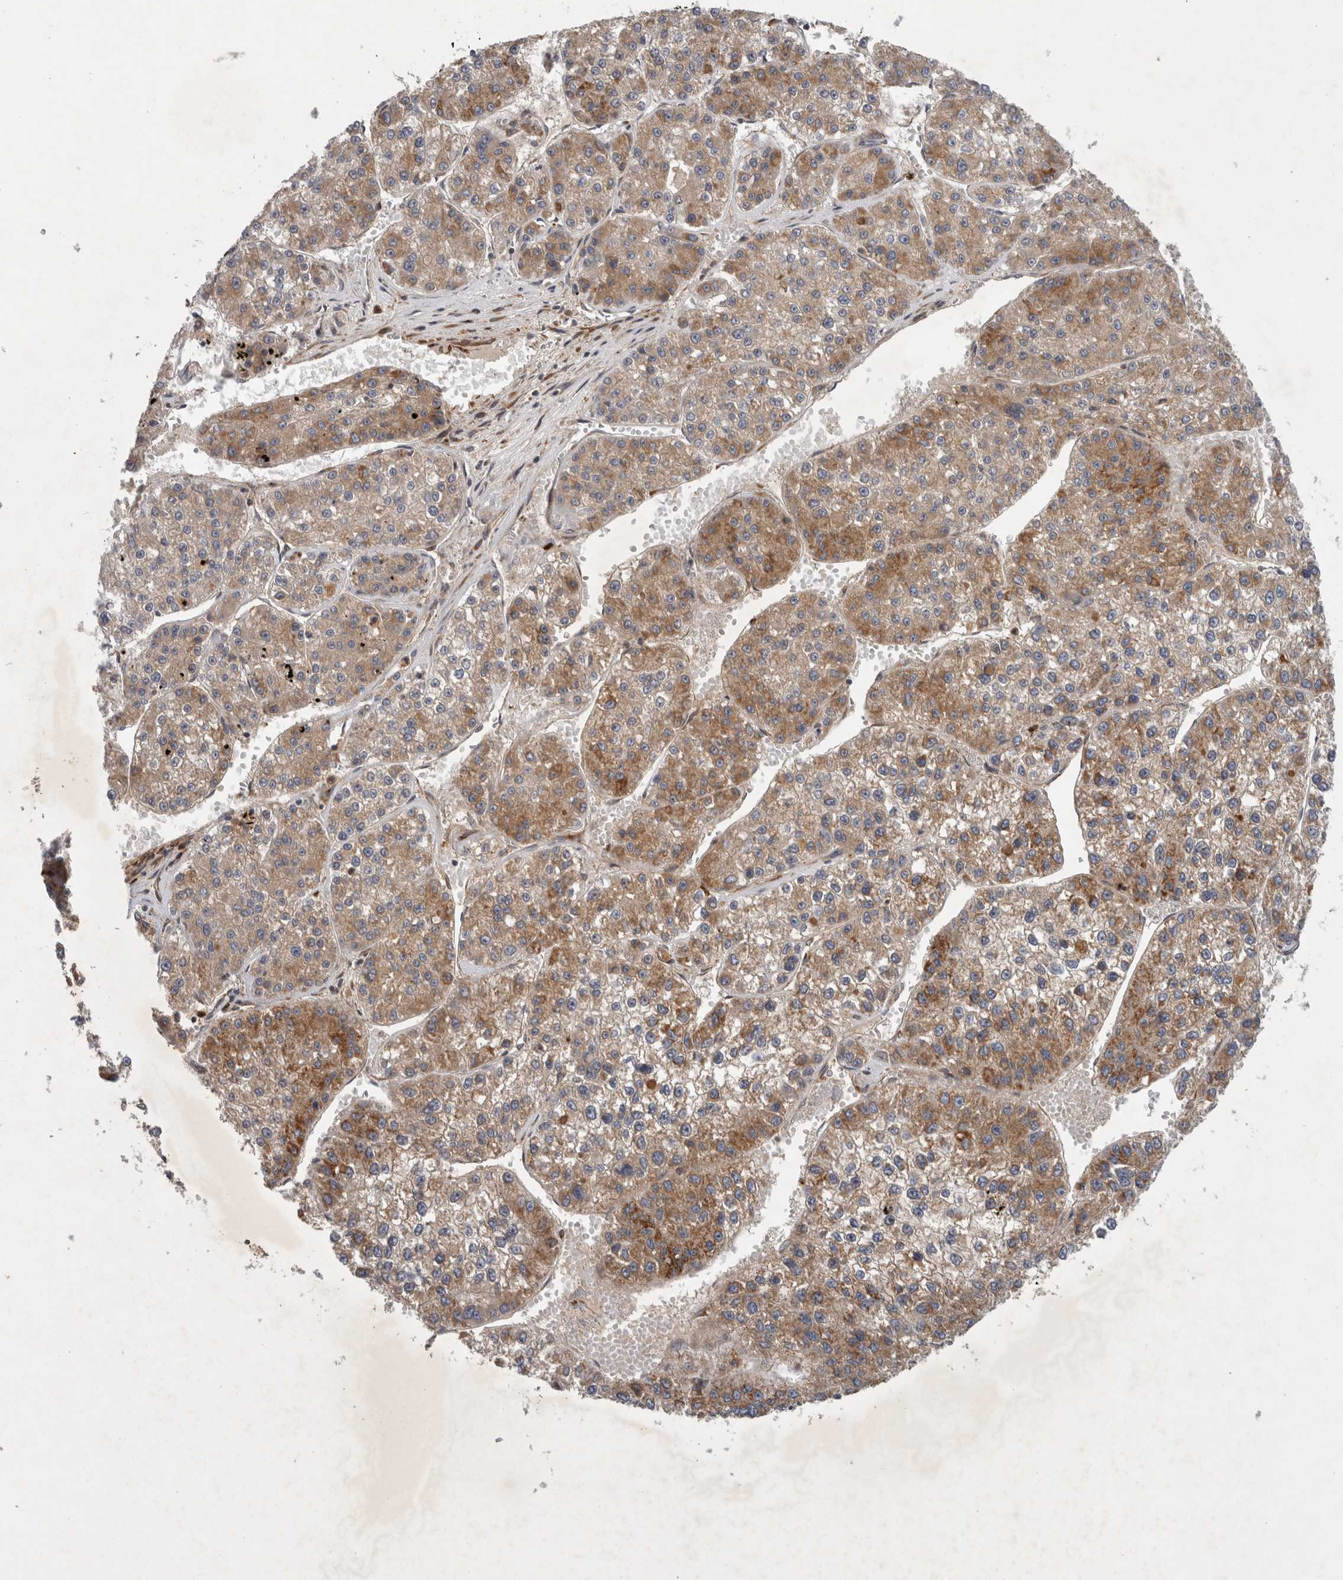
{"staining": {"intensity": "moderate", "quantity": ">75%", "location": "cytoplasmic/membranous"}, "tissue": "liver cancer", "cell_type": "Tumor cells", "image_type": "cancer", "snomed": [{"axis": "morphology", "description": "Carcinoma, Hepatocellular, NOS"}, {"axis": "topography", "description": "Liver"}], "caption": "Immunohistochemical staining of human hepatocellular carcinoma (liver) shows moderate cytoplasmic/membranous protein expression in about >75% of tumor cells.", "gene": "PDCD2", "patient": {"sex": "female", "age": 73}}